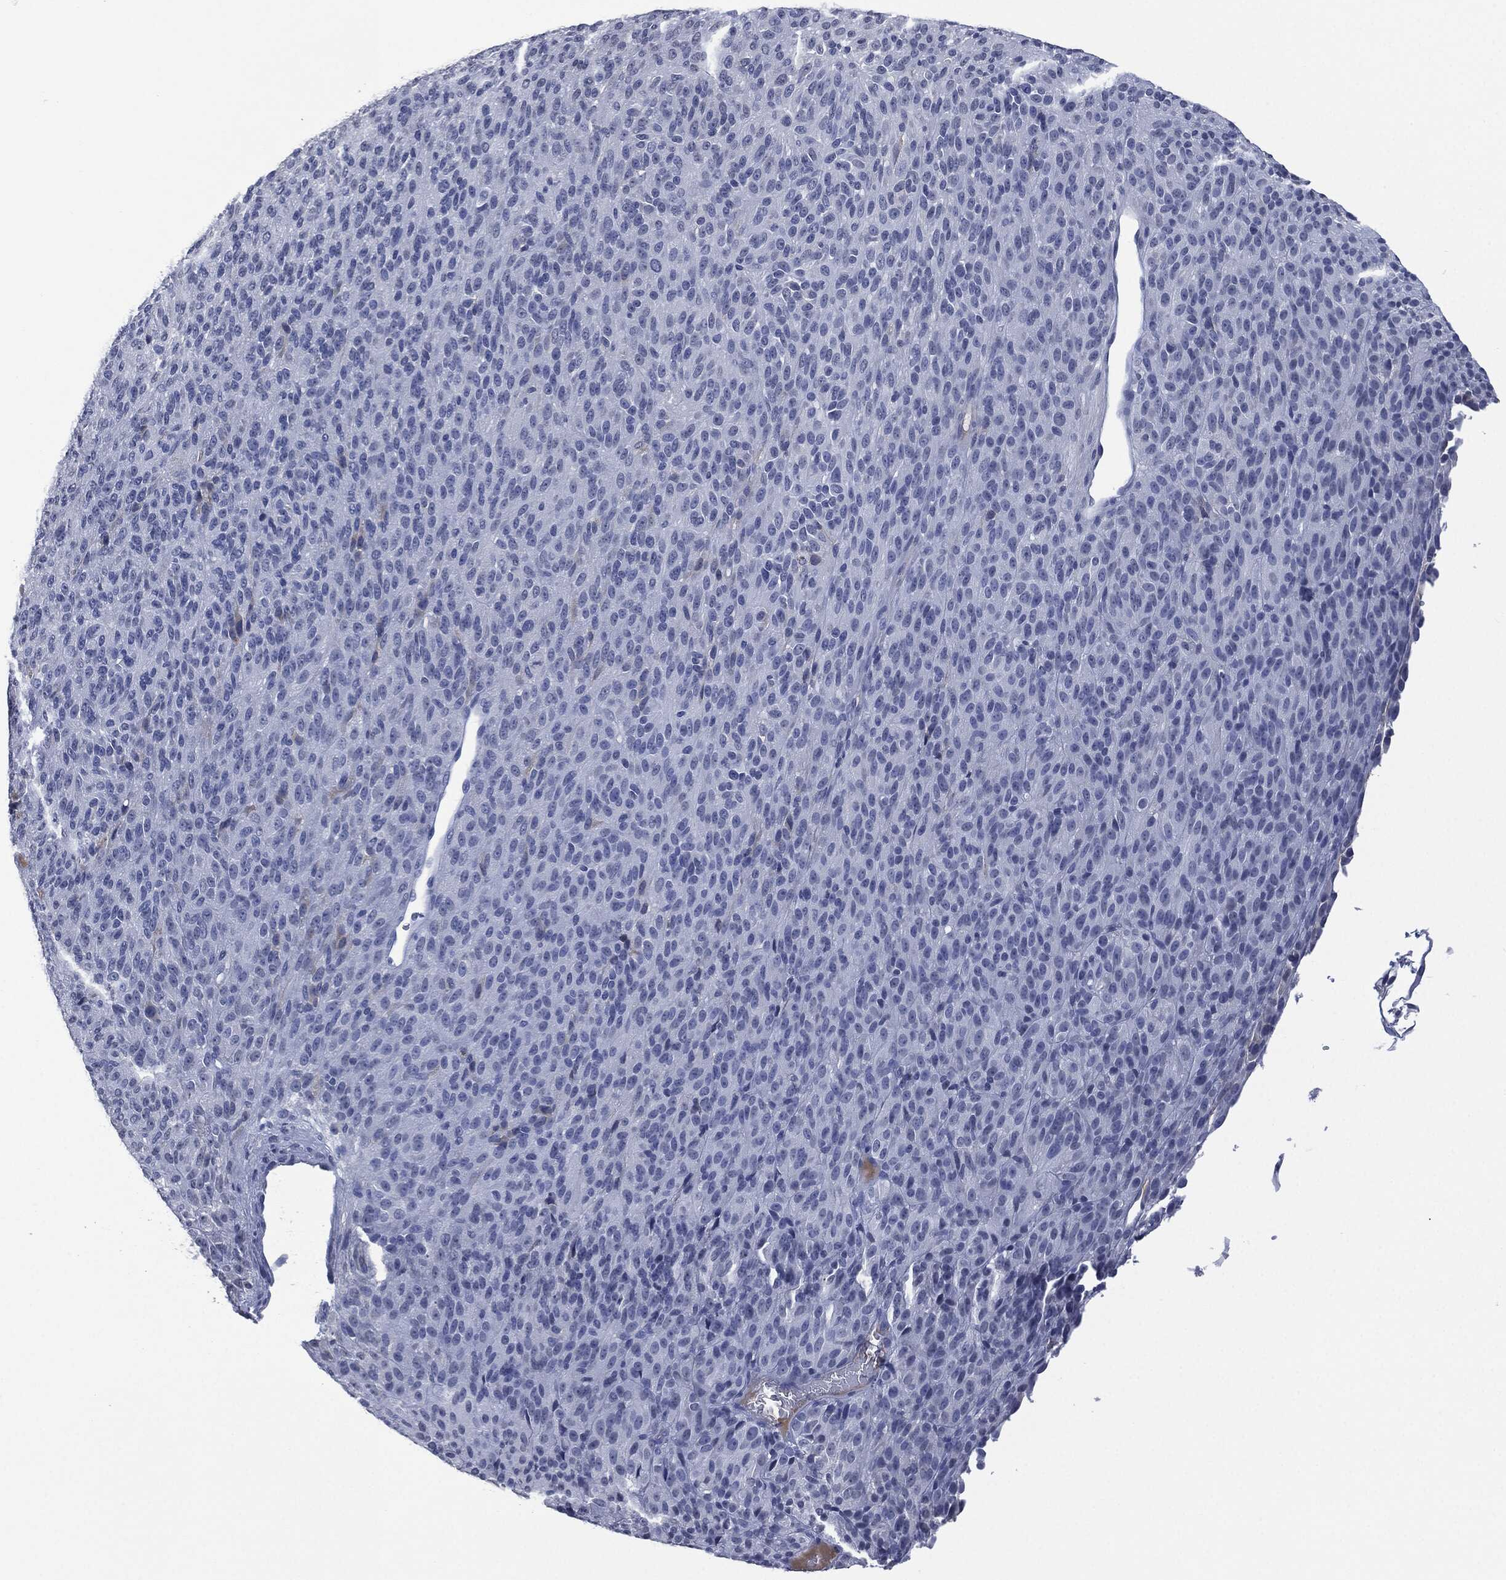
{"staining": {"intensity": "negative", "quantity": "none", "location": "none"}, "tissue": "melanoma", "cell_type": "Tumor cells", "image_type": "cancer", "snomed": [{"axis": "morphology", "description": "Malignant melanoma, Metastatic site"}, {"axis": "topography", "description": "Brain"}], "caption": "DAB (3,3'-diaminobenzidine) immunohistochemical staining of melanoma reveals no significant staining in tumor cells.", "gene": "SIGLEC7", "patient": {"sex": "female", "age": 56}}